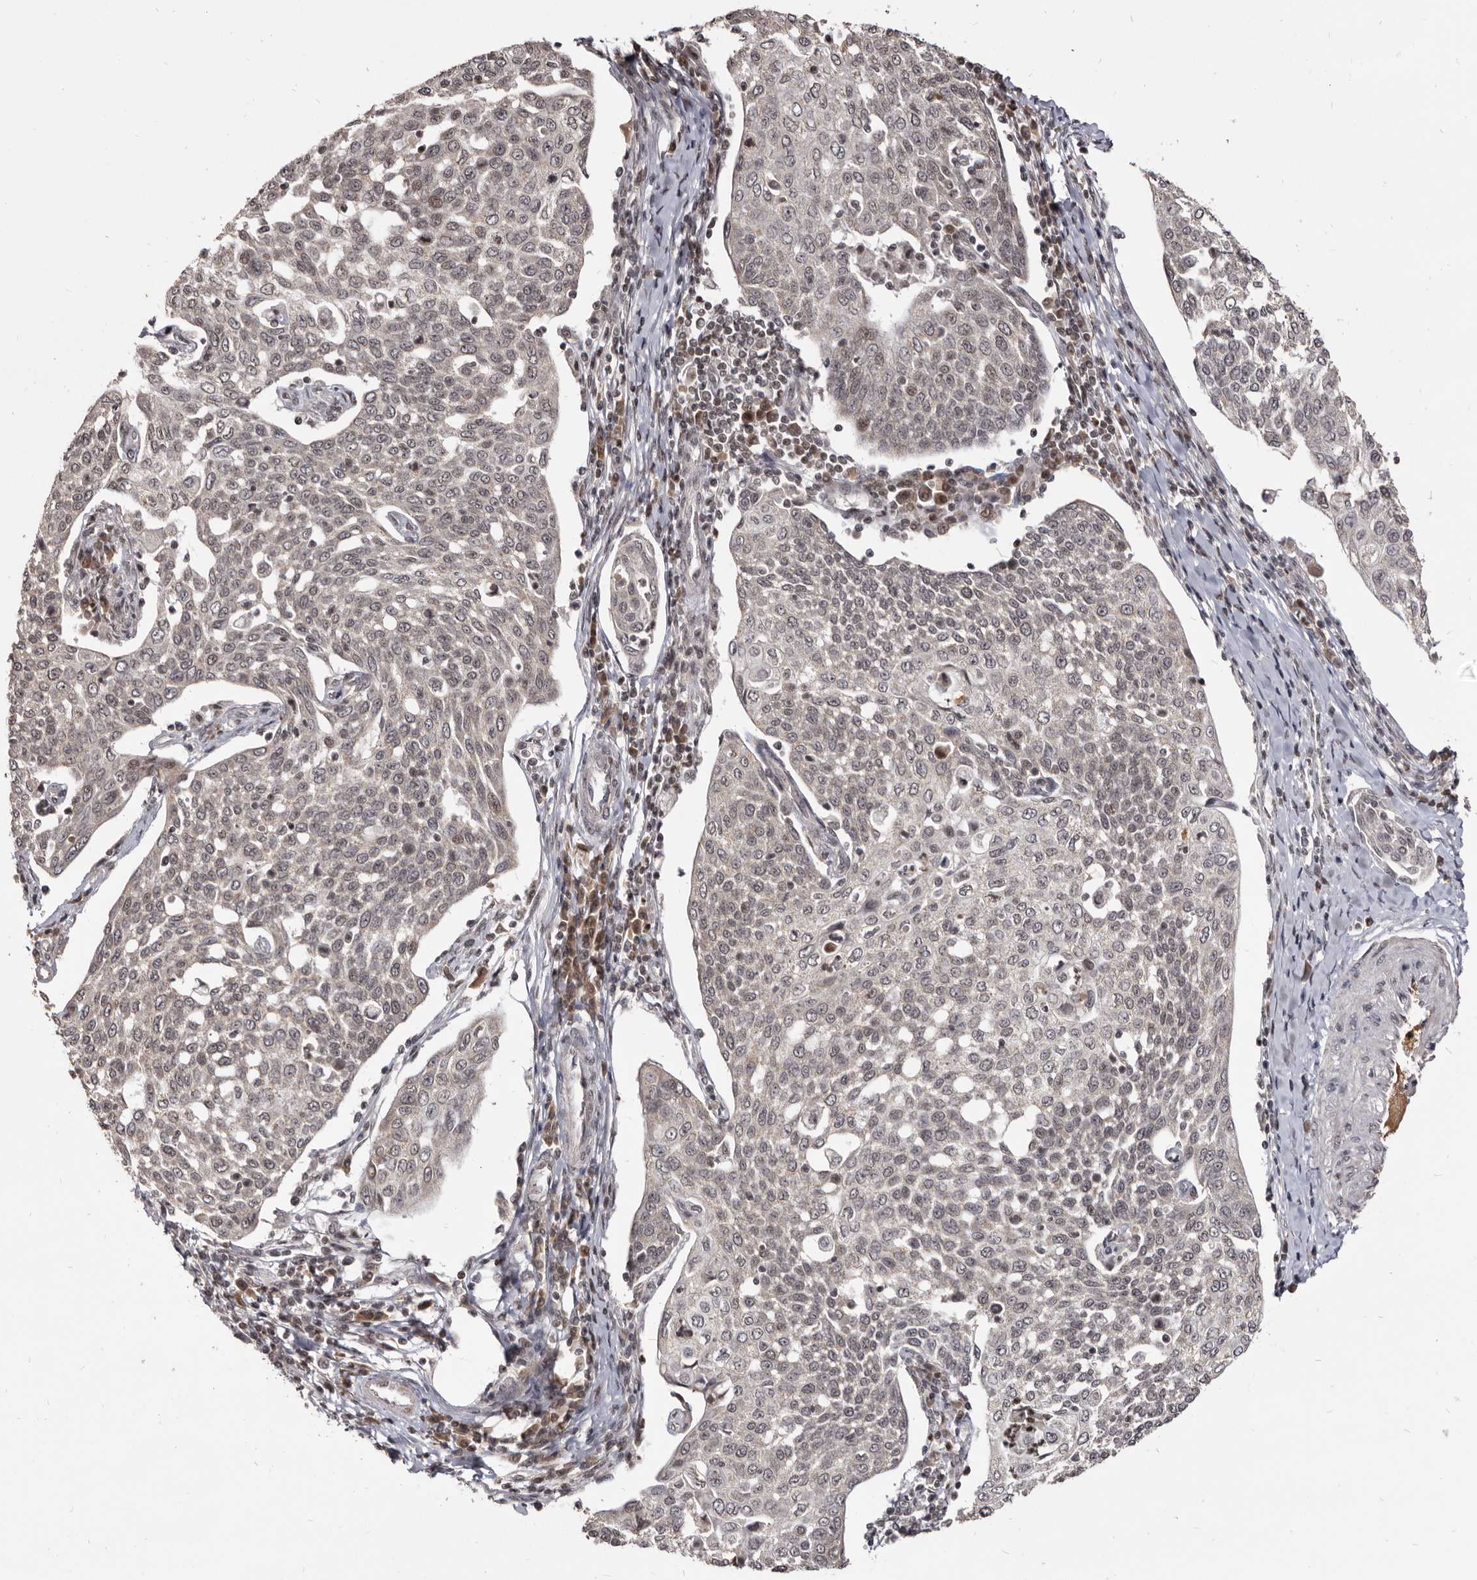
{"staining": {"intensity": "negative", "quantity": "none", "location": "none"}, "tissue": "cervical cancer", "cell_type": "Tumor cells", "image_type": "cancer", "snomed": [{"axis": "morphology", "description": "Squamous cell carcinoma, NOS"}, {"axis": "topography", "description": "Cervix"}], "caption": "DAB immunohistochemical staining of human cervical cancer (squamous cell carcinoma) shows no significant staining in tumor cells.", "gene": "THUMPD1", "patient": {"sex": "female", "age": 34}}